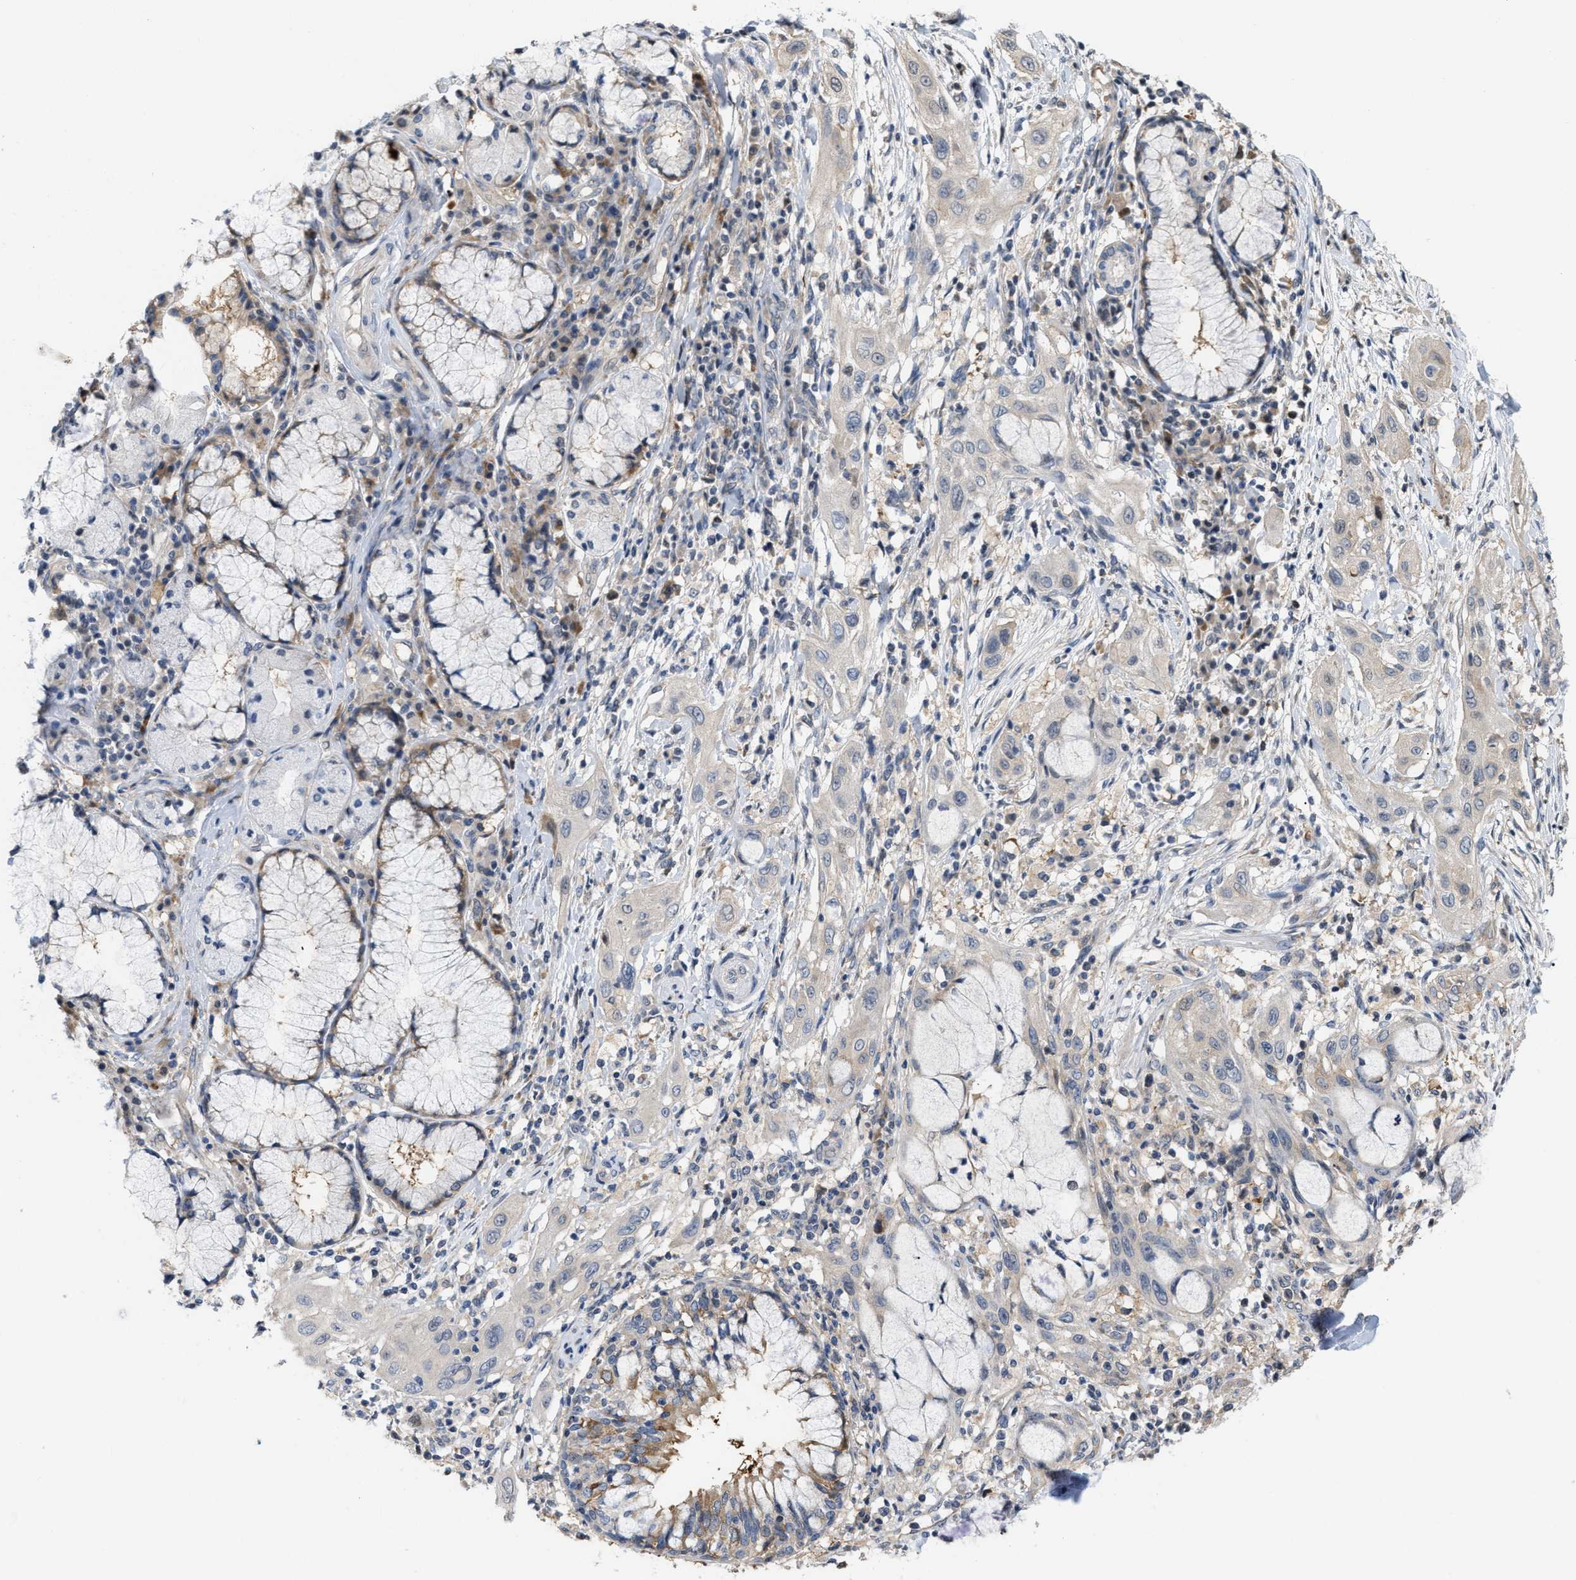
{"staining": {"intensity": "negative", "quantity": "none", "location": "none"}, "tissue": "lung cancer", "cell_type": "Tumor cells", "image_type": "cancer", "snomed": [{"axis": "morphology", "description": "Squamous cell carcinoma, NOS"}, {"axis": "topography", "description": "Lung"}], "caption": "Immunohistochemistry of human lung cancer displays no staining in tumor cells.", "gene": "CSNK1A1", "patient": {"sex": "female", "age": 47}}